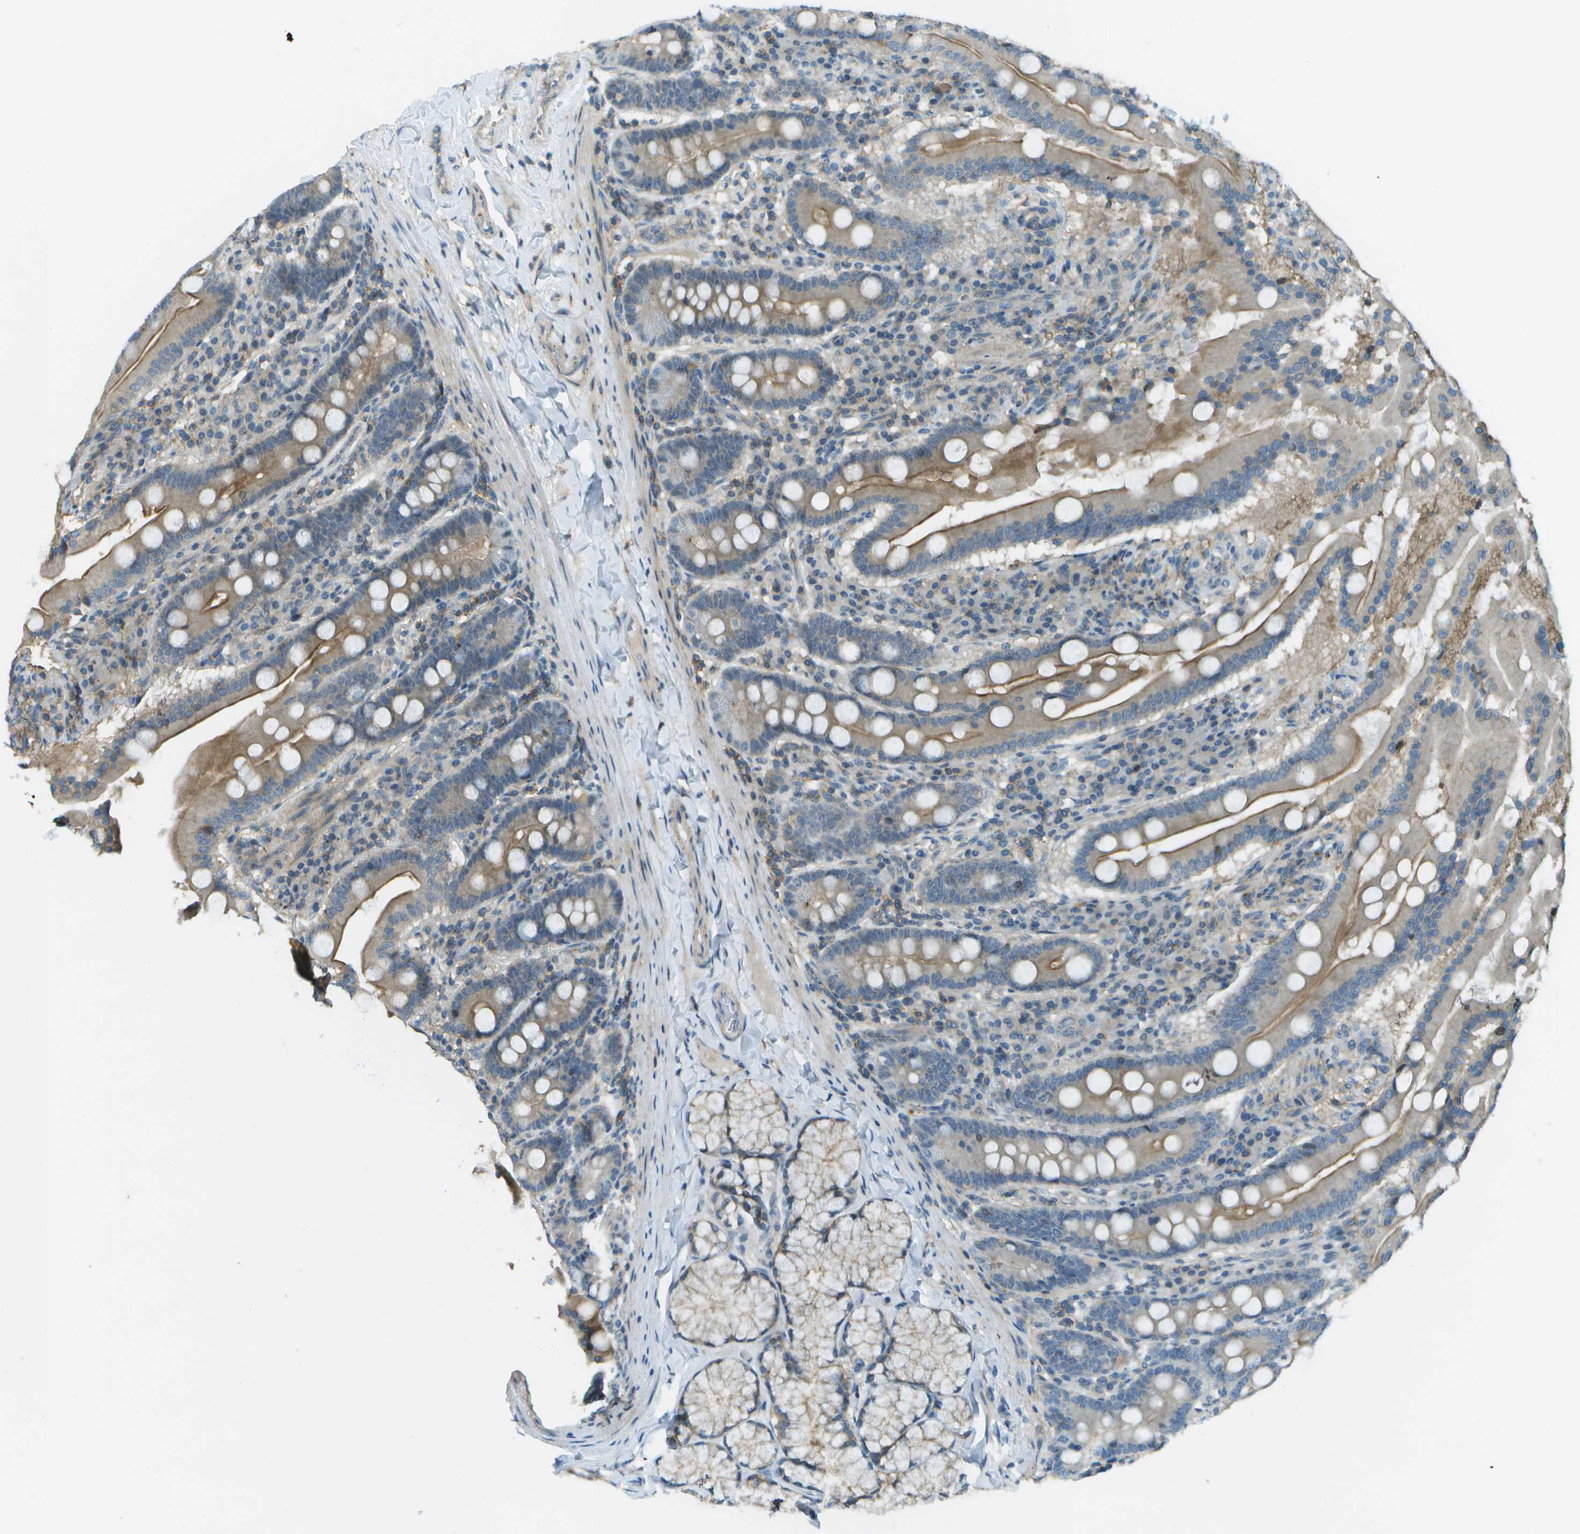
{"staining": {"intensity": "moderate", "quantity": ">75%", "location": "cytoplasmic/membranous"}, "tissue": "duodenum", "cell_type": "Glandular cells", "image_type": "normal", "snomed": [{"axis": "morphology", "description": "Normal tissue, NOS"}, {"axis": "topography", "description": "Duodenum"}], "caption": "Protein staining of normal duodenum shows moderate cytoplasmic/membranous staining in approximately >75% of glandular cells. Using DAB (brown) and hematoxylin (blue) stains, captured at high magnification using brightfield microscopy.", "gene": "LRRC66", "patient": {"sex": "male", "age": 50}}